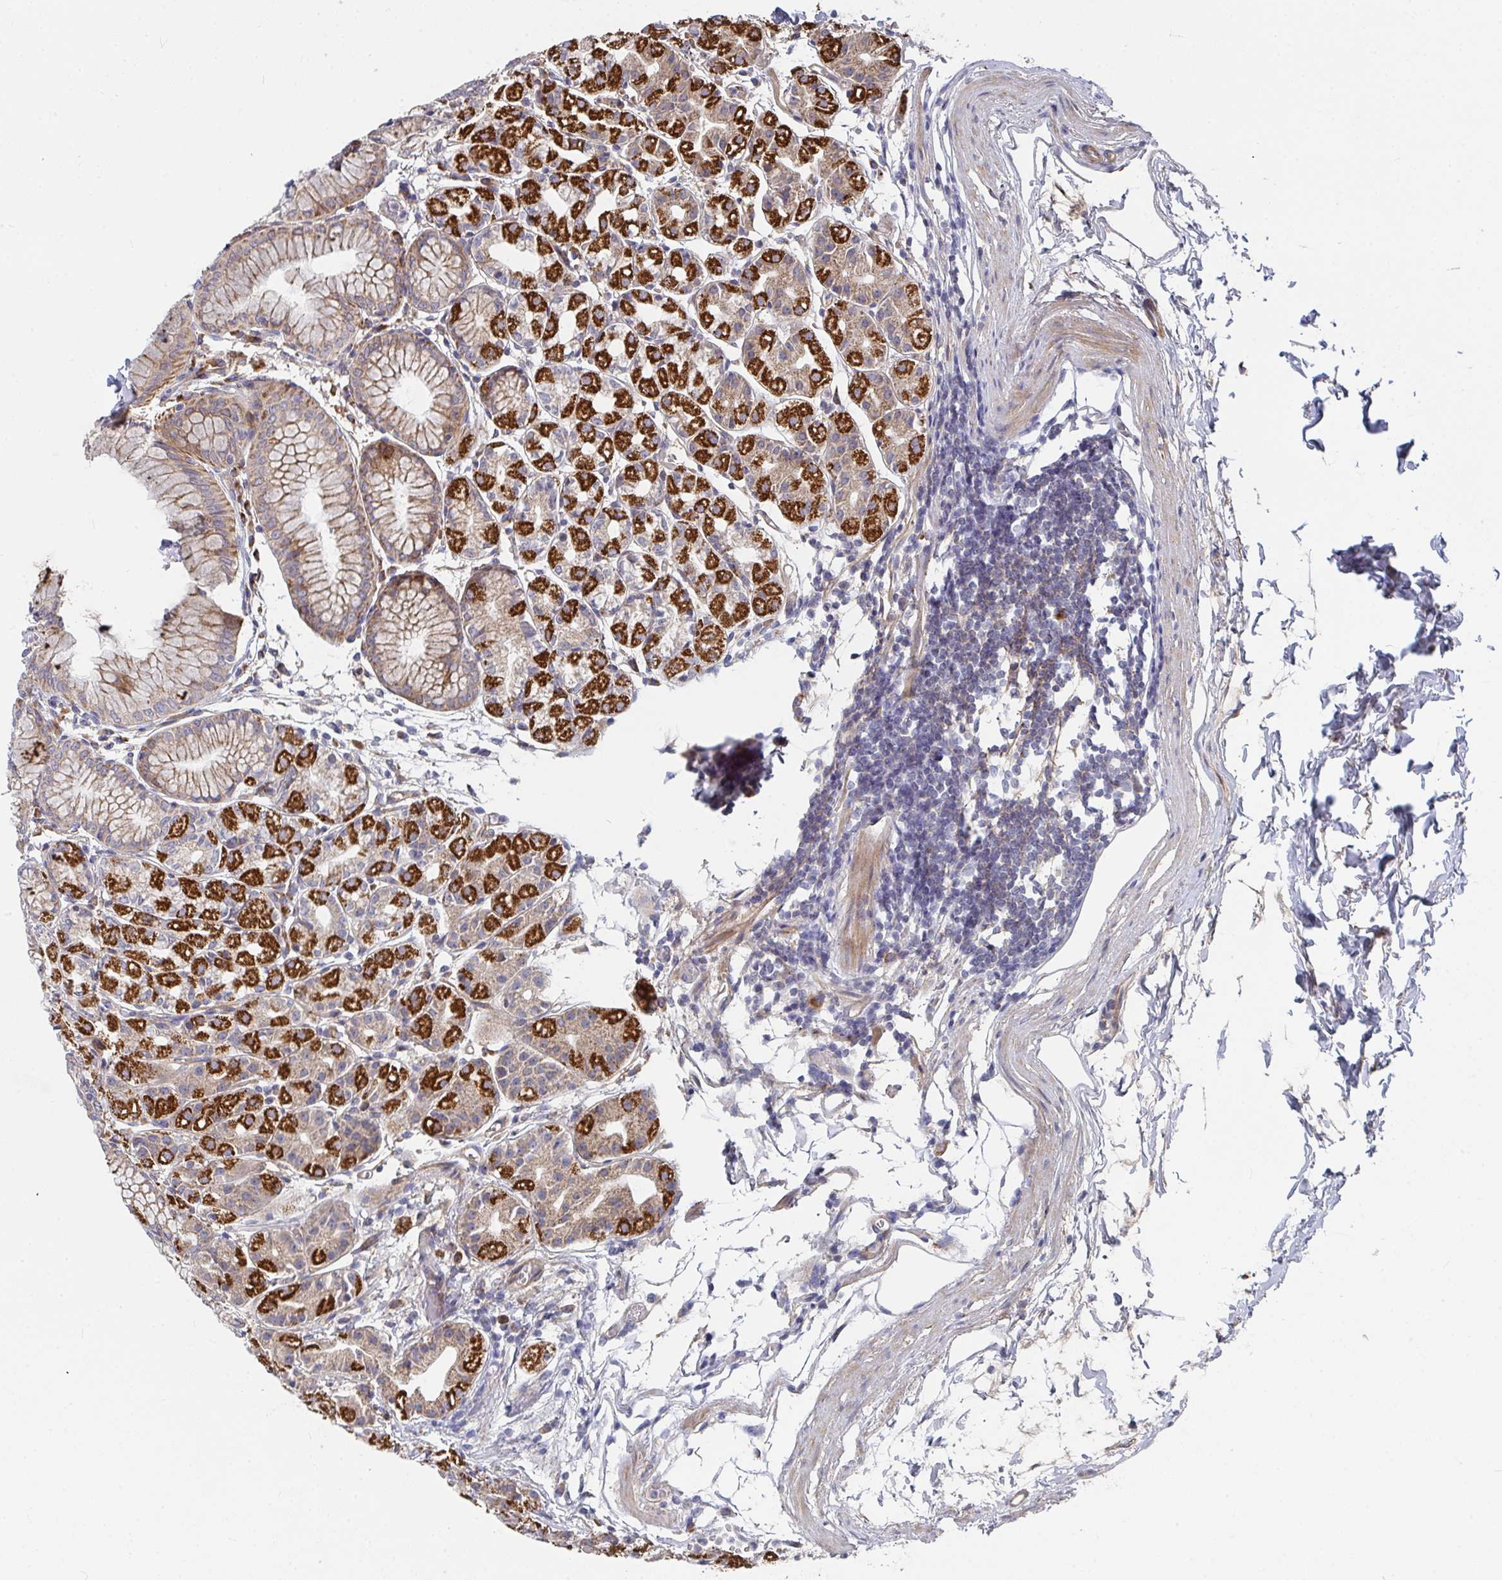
{"staining": {"intensity": "strong", "quantity": ">75%", "location": "cytoplasmic/membranous"}, "tissue": "stomach", "cell_type": "Glandular cells", "image_type": "normal", "snomed": [{"axis": "morphology", "description": "Normal tissue, NOS"}, {"axis": "topography", "description": "Stomach"}], "caption": "The immunohistochemical stain labels strong cytoplasmic/membranous expression in glandular cells of unremarkable stomach. (brown staining indicates protein expression, while blue staining denotes nuclei).", "gene": "RHEBL1", "patient": {"sex": "female", "age": 57}}